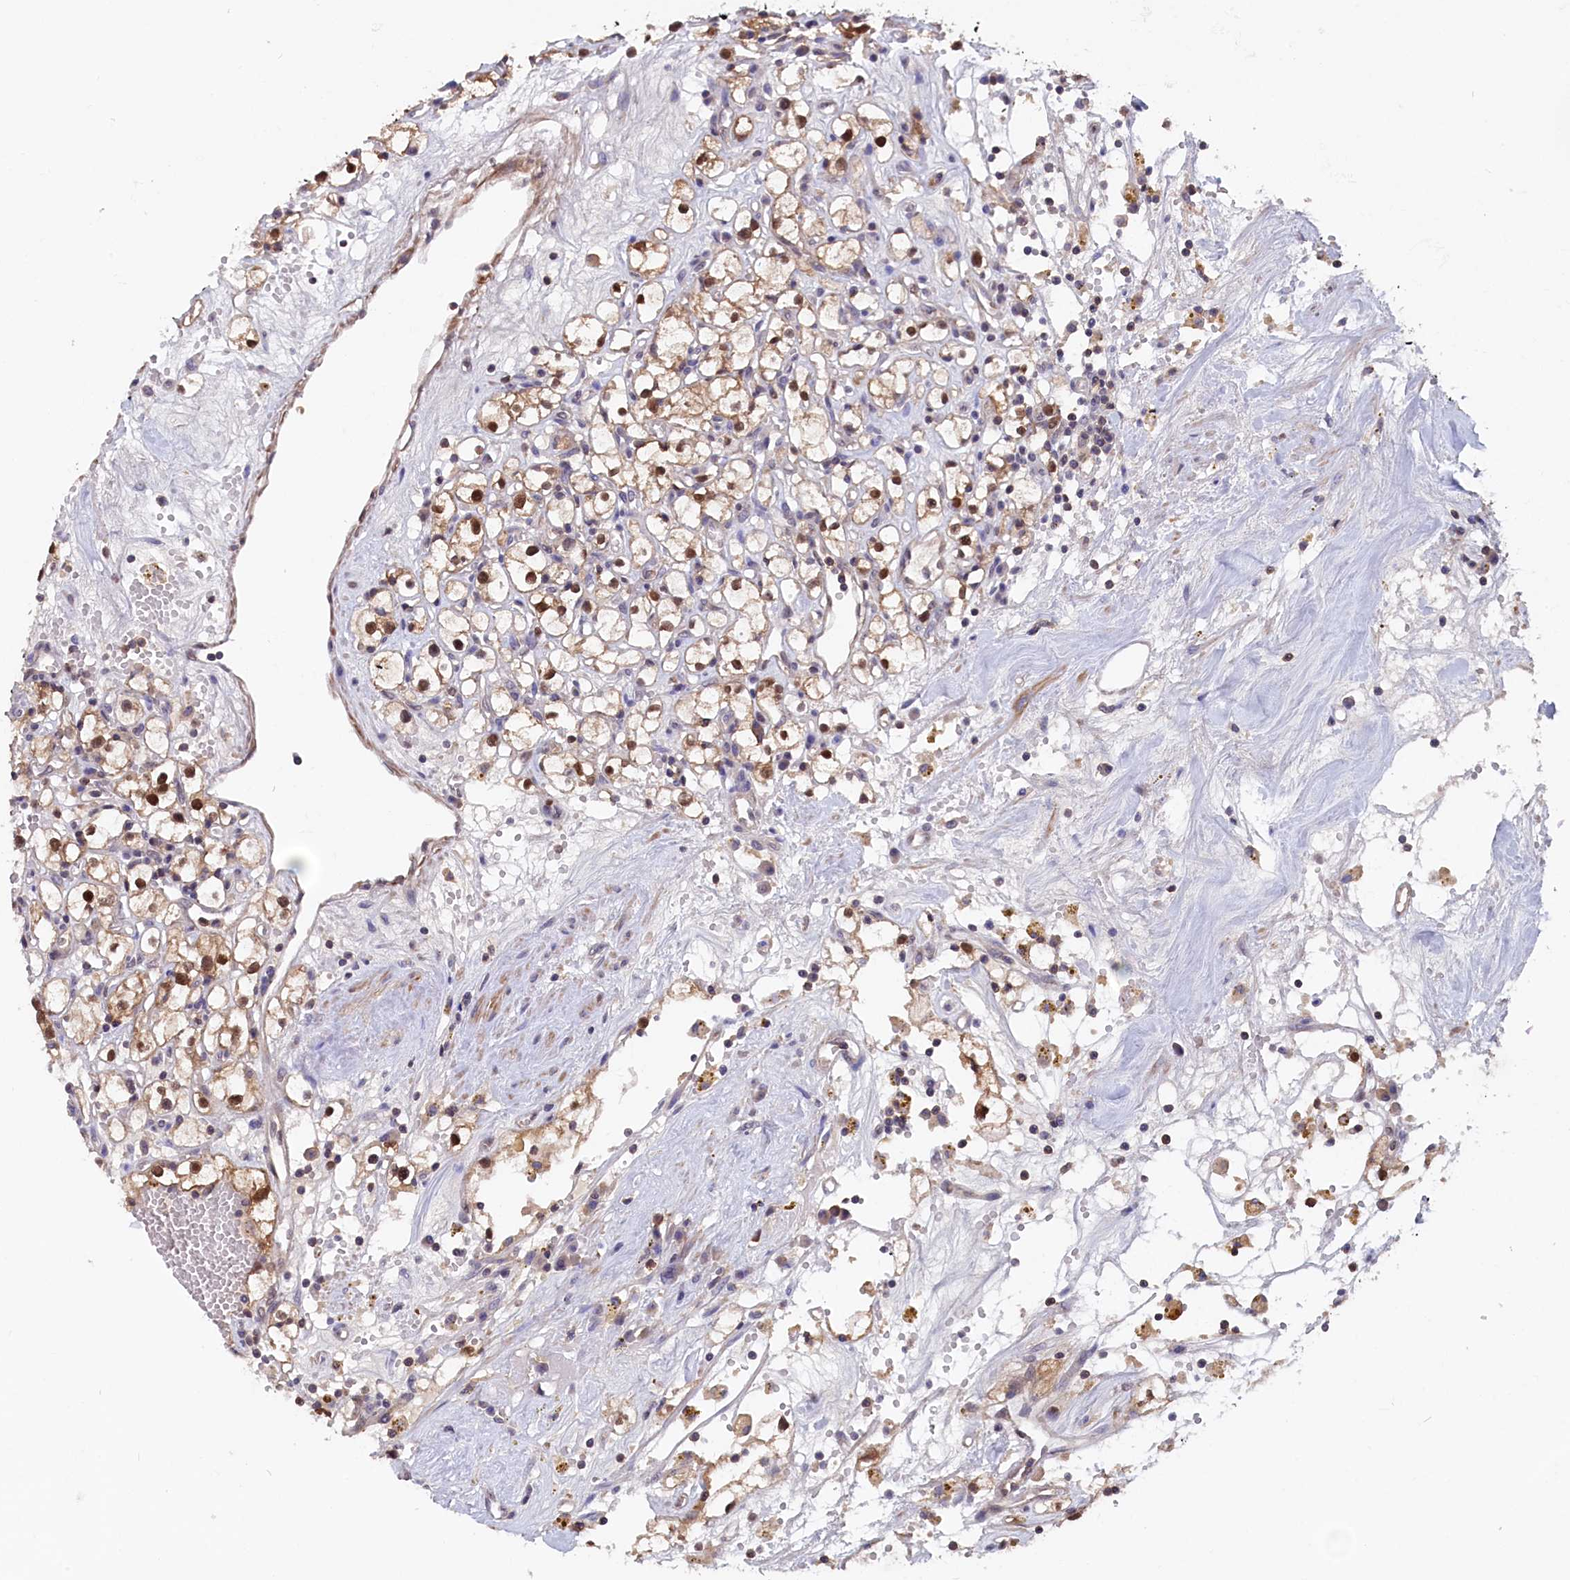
{"staining": {"intensity": "moderate", "quantity": ">75%", "location": "cytoplasmic/membranous,nuclear"}, "tissue": "renal cancer", "cell_type": "Tumor cells", "image_type": "cancer", "snomed": [{"axis": "morphology", "description": "Adenocarcinoma, NOS"}, {"axis": "topography", "description": "Kidney"}], "caption": "A brown stain highlights moderate cytoplasmic/membranous and nuclear positivity of a protein in human renal cancer tumor cells.", "gene": "JPT2", "patient": {"sex": "male", "age": 56}}